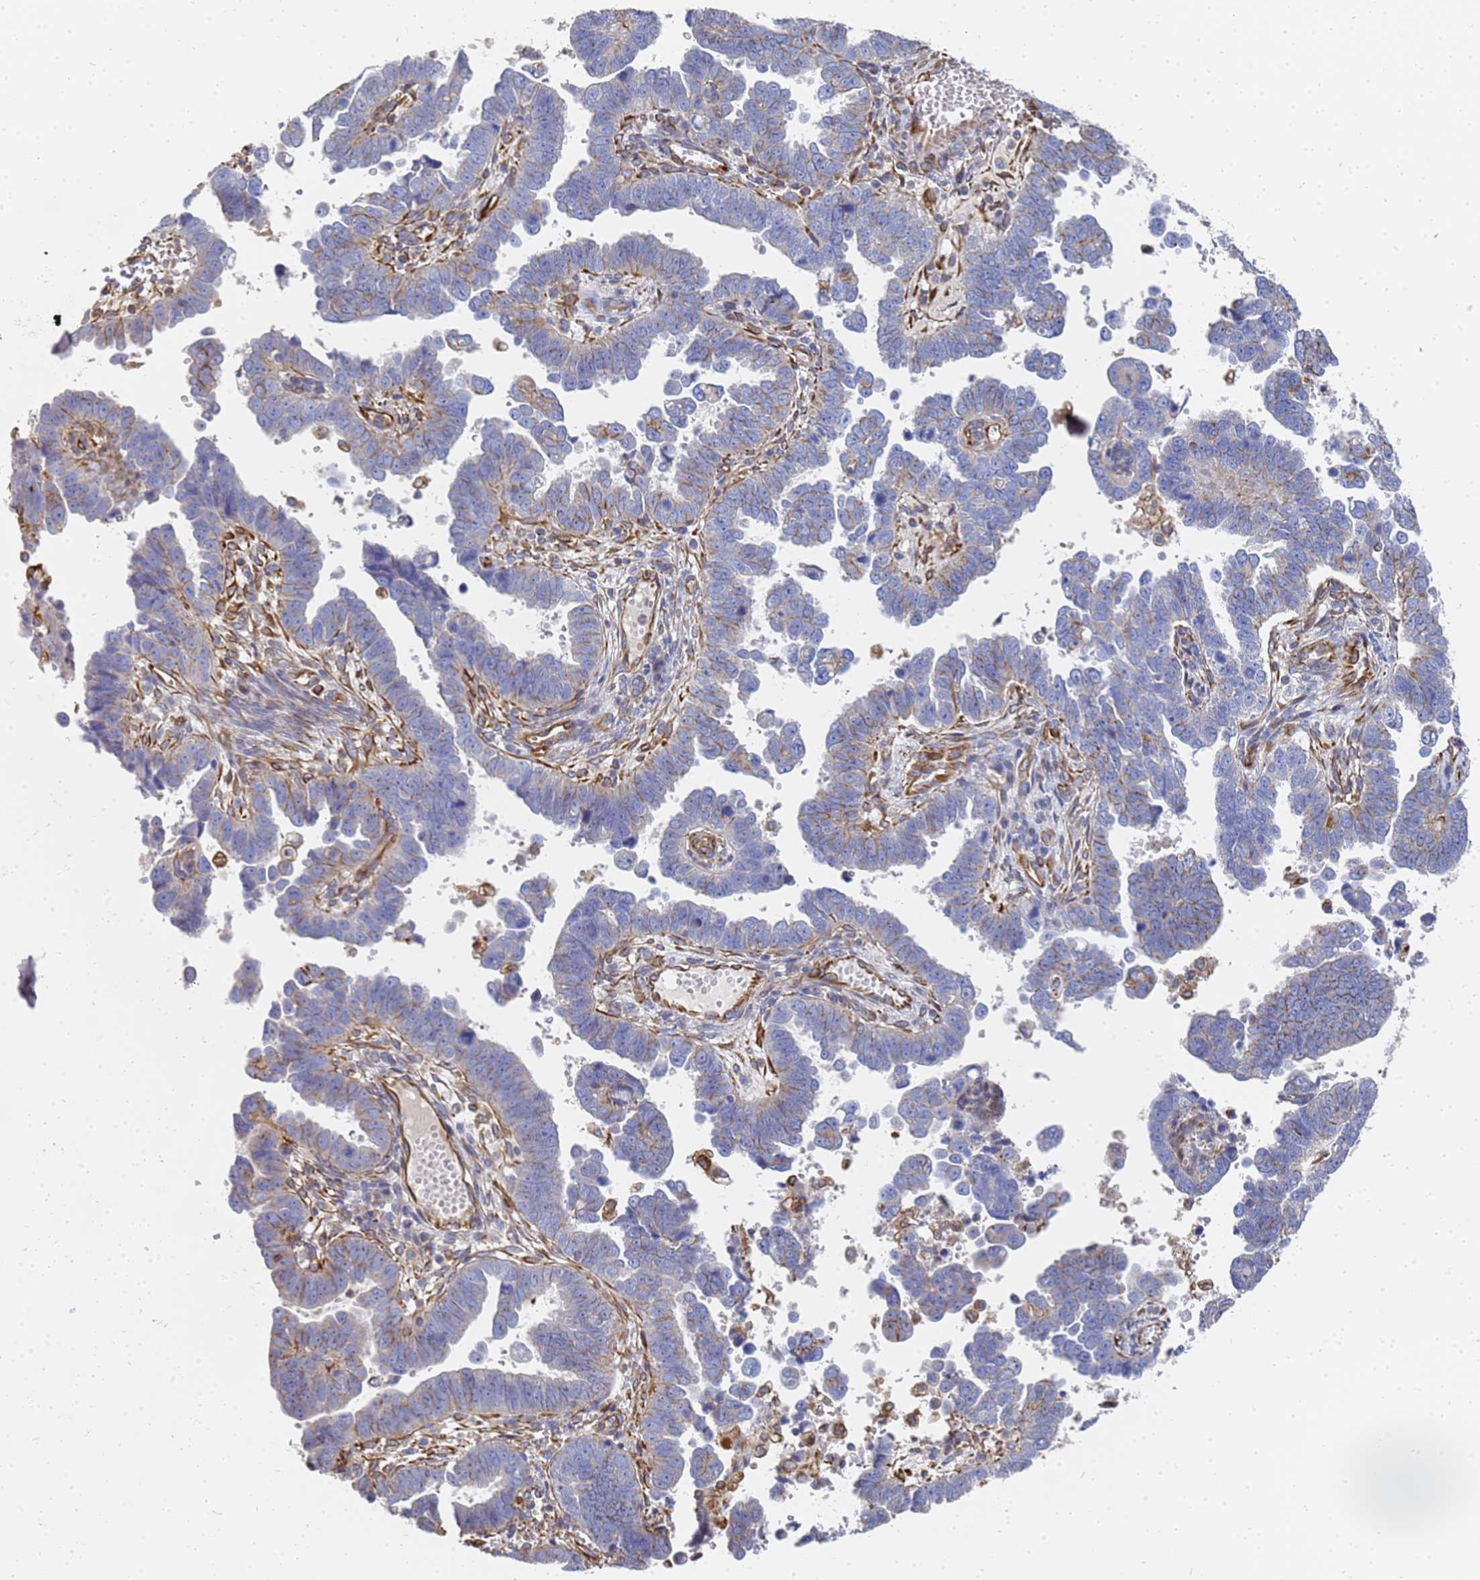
{"staining": {"intensity": "negative", "quantity": "none", "location": "none"}, "tissue": "endometrial cancer", "cell_type": "Tumor cells", "image_type": "cancer", "snomed": [{"axis": "morphology", "description": "Adenocarcinoma, NOS"}, {"axis": "topography", "description": "Endometrium"}], "caption": "DAB immunohistochemical staining of endometrial adenocarcinoma shows no significant staining in tumor cells. The staining is performed using DAB brown chromogen with nuclei counter-stained in using hematoxylin.", "gene": "SYT13", "patient": {"sex": "female", "age": 75}}